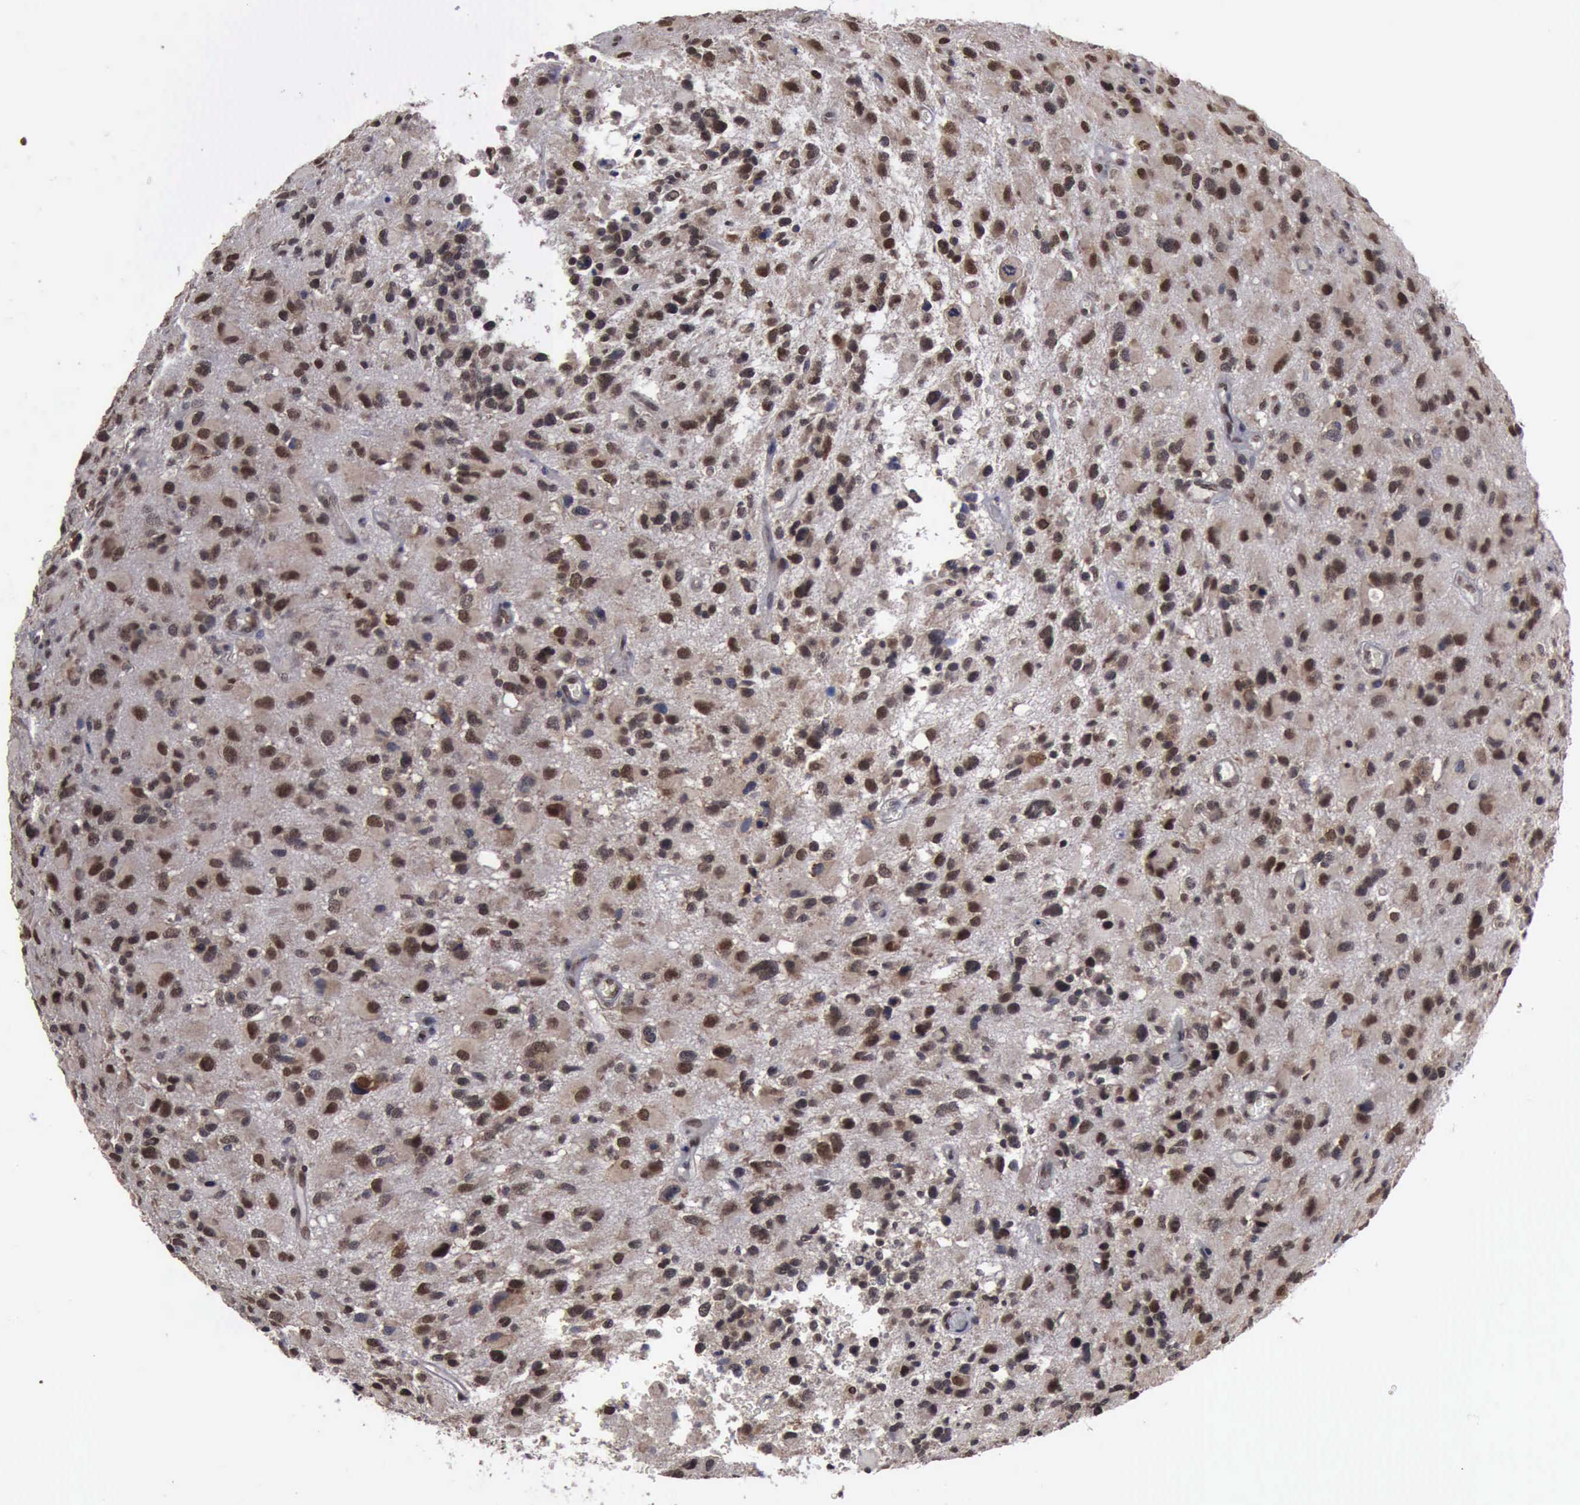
{"staining": {"intensity": "moderate", "quantity": "25%-75%", "location": "cytoplasmic/membranous,nuclear"}, "tissue": "glioma", "cell_type": "Tumor cells", "image_type": "cancer", "snomed": [{"axis": "morphology", "description": "Glioma, malignant, High grade"}, {"axis": "topography", "description": "Brain"}], "caption": "Approximately 25%-75% of tumor cells in human glioma show moderate cytoplasmic/membranous and nuclear protein expression as visualized by brown immunohistochemical staining.", "gene": "RTCB", "patient": {"sex": "male", "age": 69}}